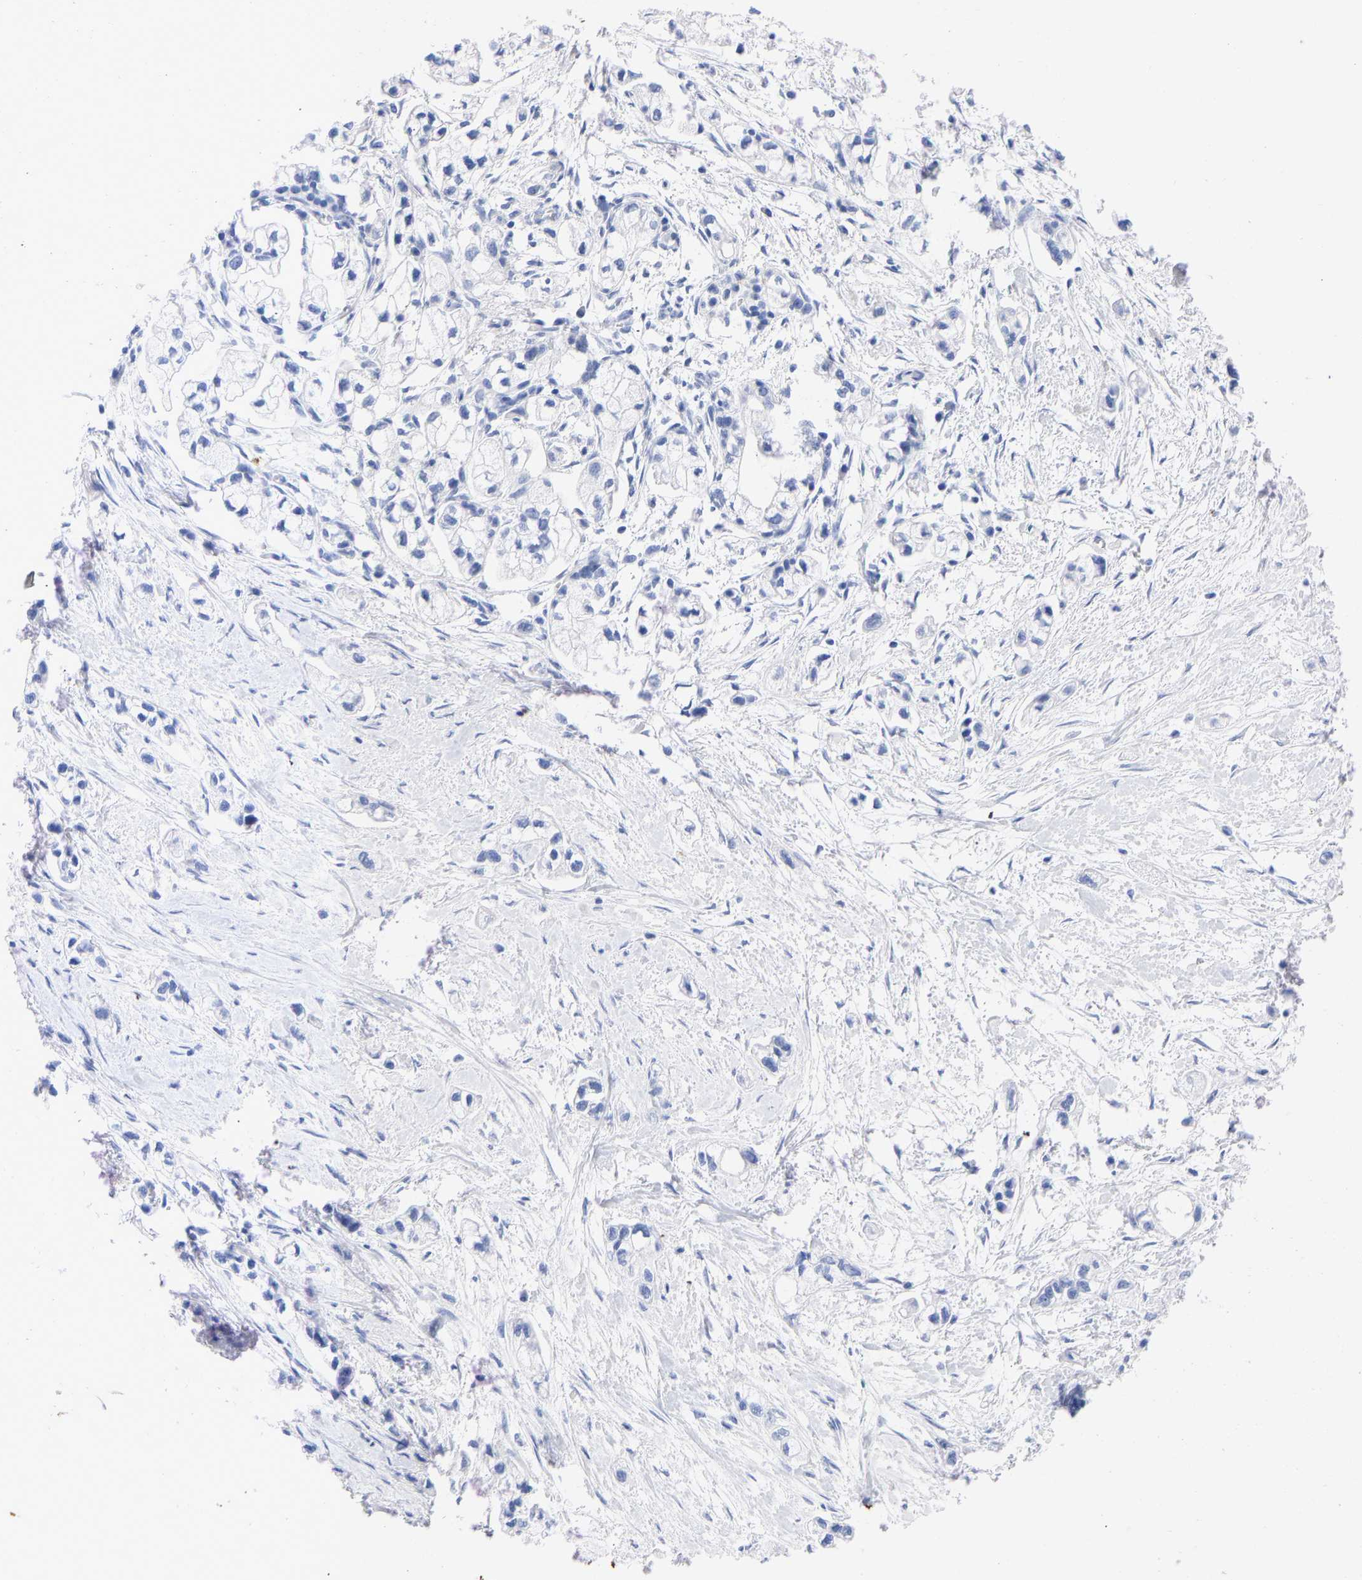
{"staining": {"intensity": "negative", "quantity": "none", "location": "none"}, "tissue": "pancreatic cancer", "cell_type": "Tumor cells", "image_type": "cancer", "snomed": [{"axis": "morphology", "description": "Adenocarcinoma, NOS"}, {"axis": "topography", "description": "Pancreas"}], "caption": "A high-resolution photomicrograph shows IHC staining of adenocarcinoma (pancreatic), which reveals no significant staining in tumor cells.", "gene": "KRT1", "patient": {"sex": "male", "age": 74}}